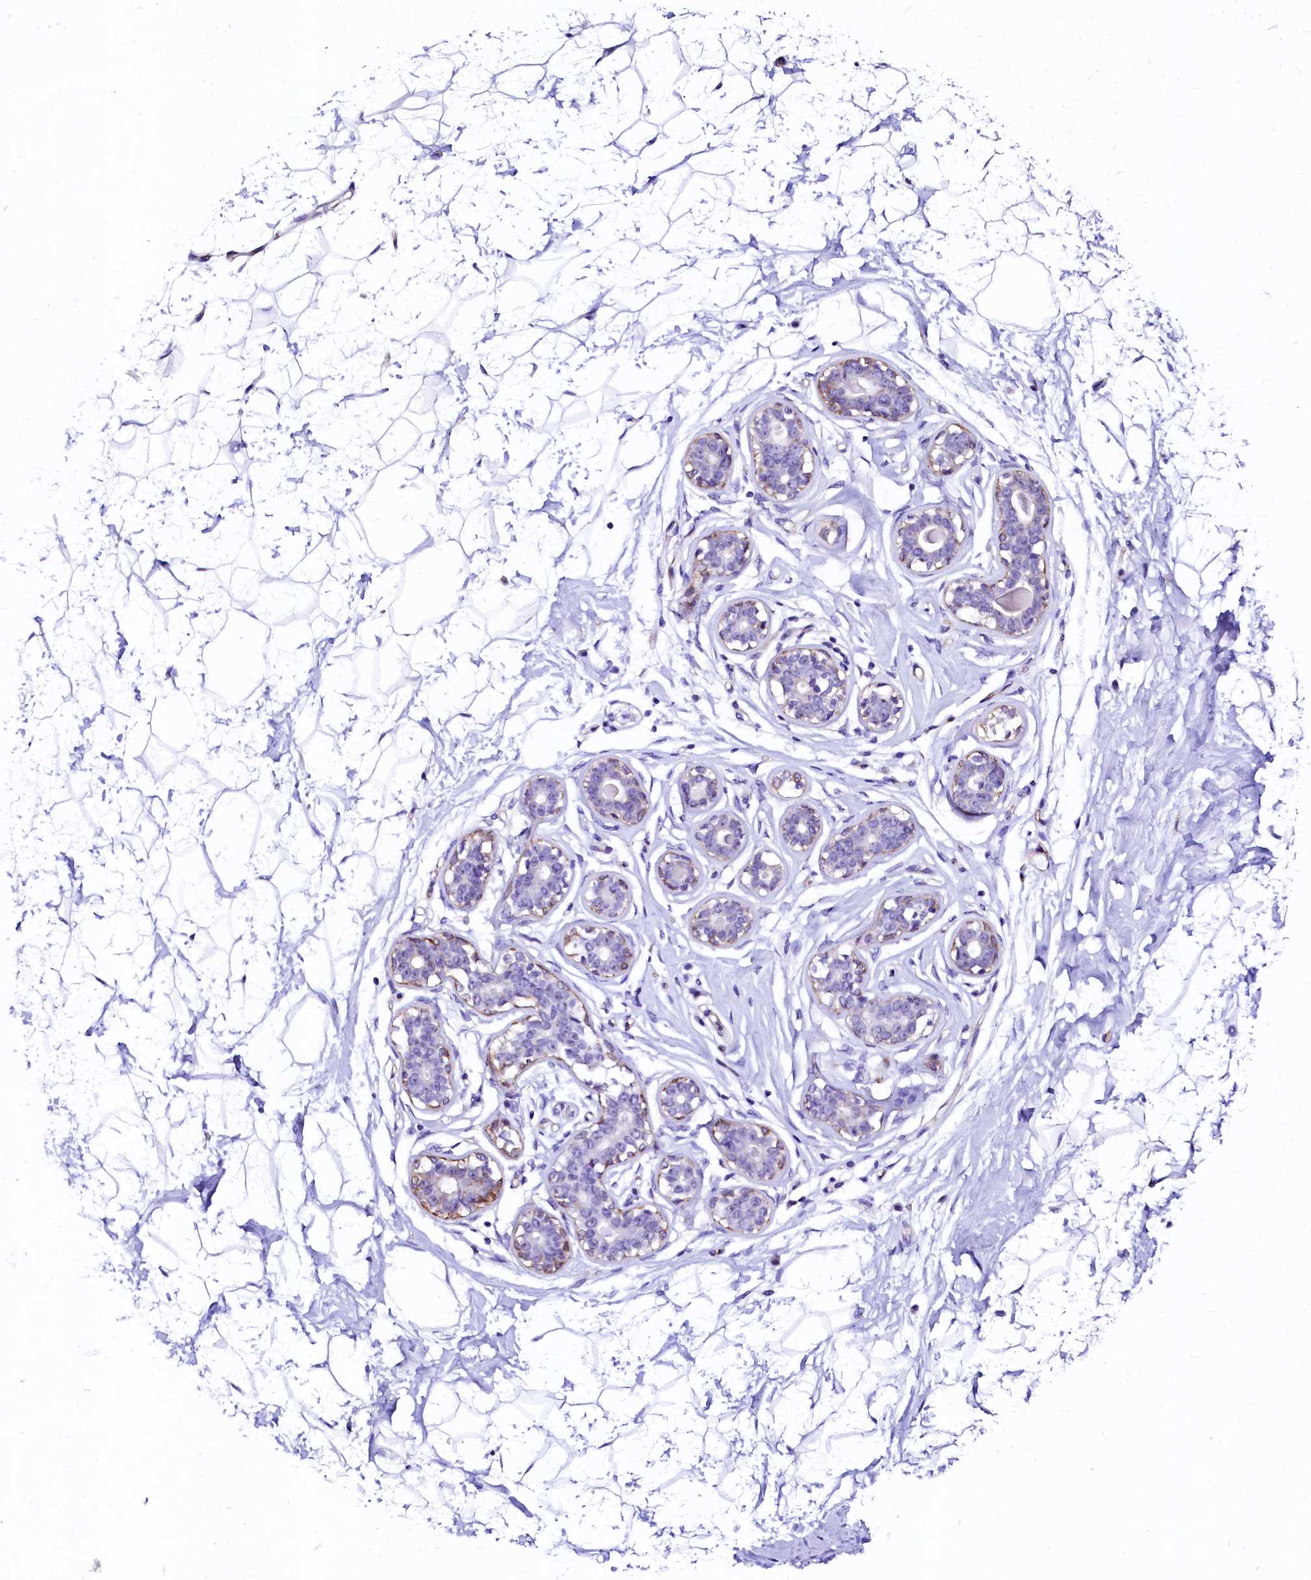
{"staining": {"intensity": "negative", "quantity": "none", "location": "none"}, "tissue": "breast", "cell_type": "Adipocytes", "image_type": "normal", "snomed": [{"axis": "morphology", "description": "Normal tissue, NOS"}, {"axis": "morphology", "description": "Adenoma, NOS"}, {"axis": "topography", "description": "Breast"}], "caption": "DAB immunohistochemical staining of benign breast exhibits no significant positivity in adipocytes. (DAB (3,3'-diaminobenzidine) immunohistochemistry (IHC) visualized using brightfield microscopy, high magnification).", "gene": "SFR1", "patient": {"sex": "female", "age": 23}}